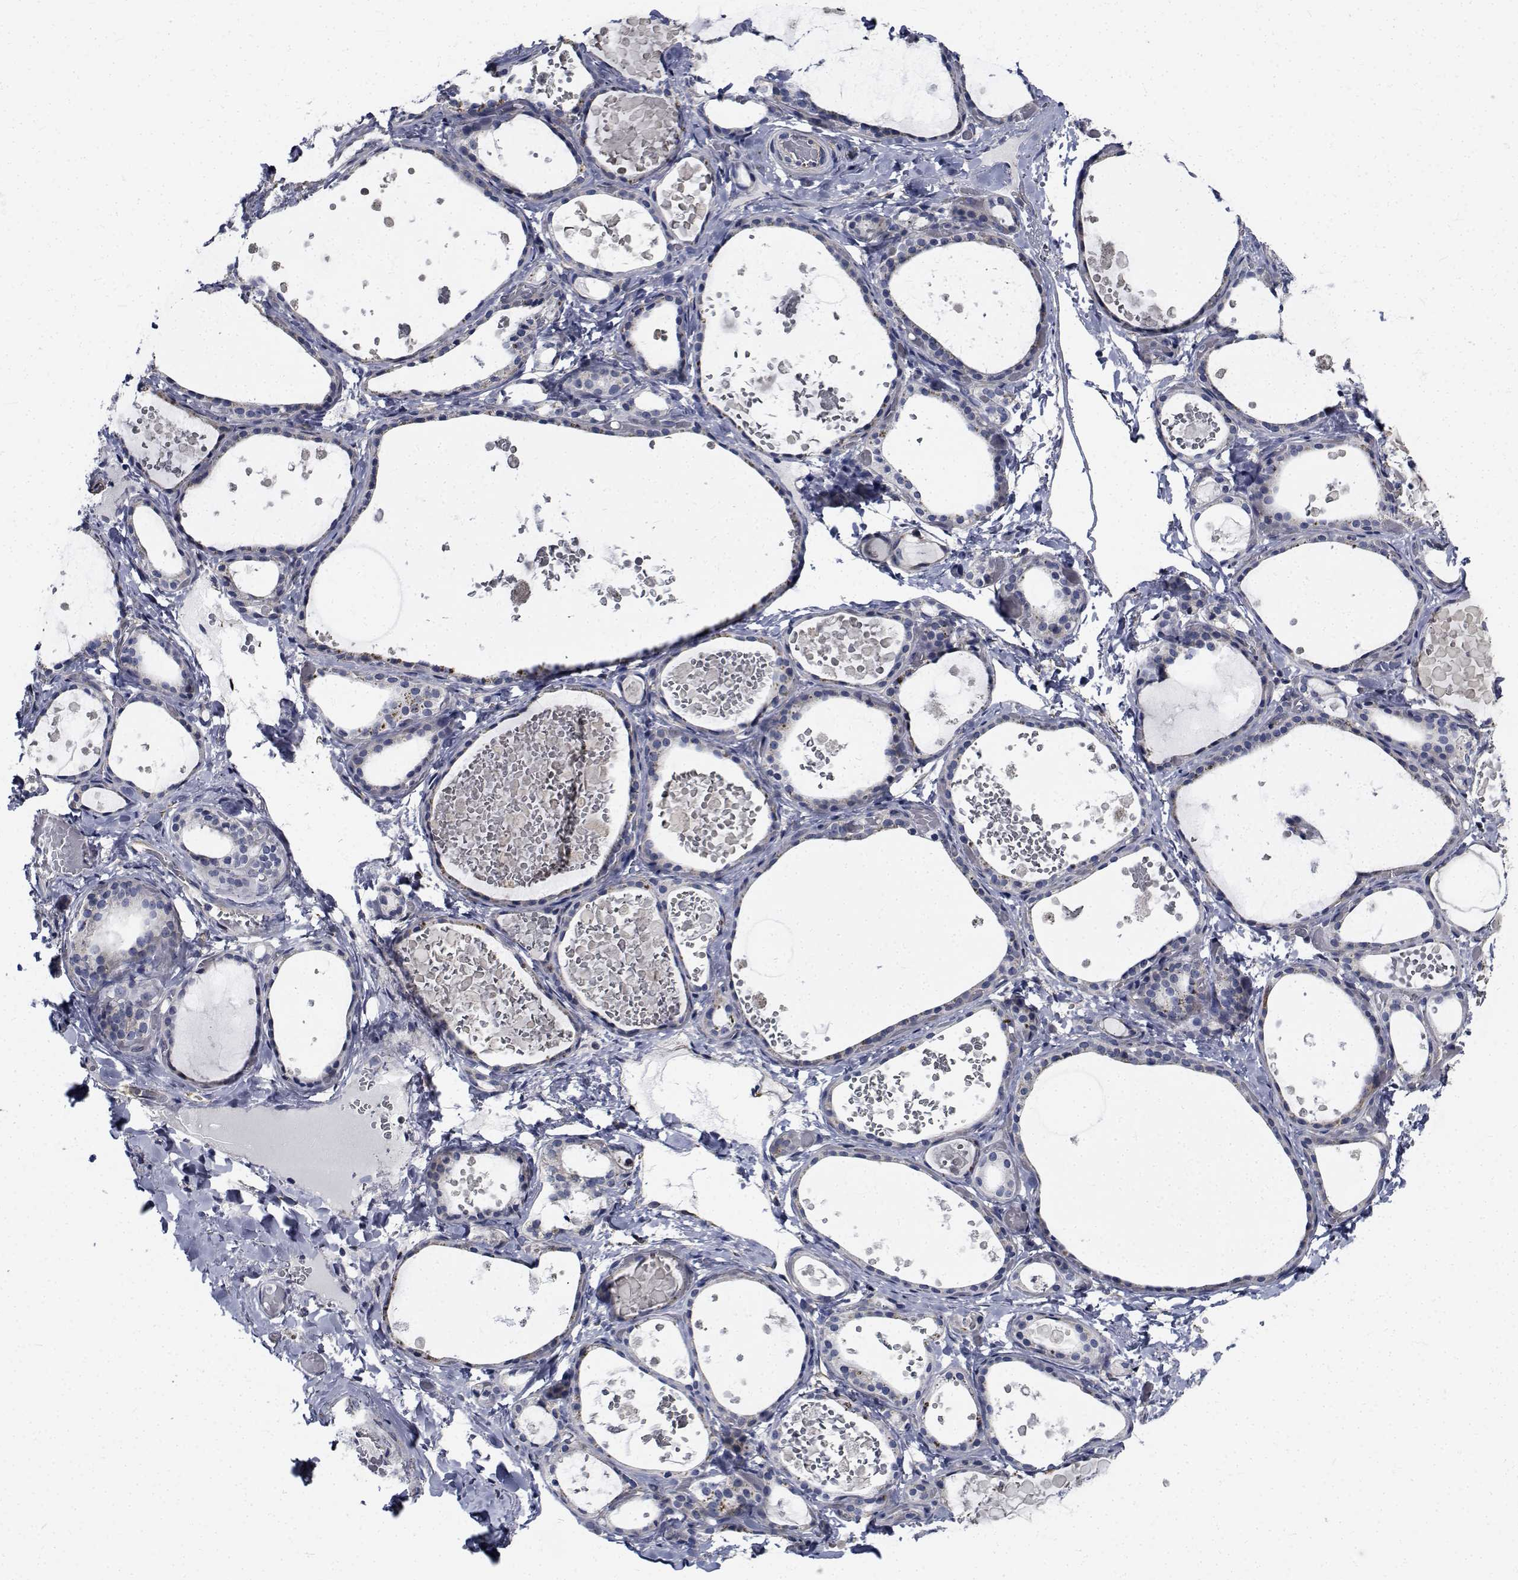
{"staining": {"intensity": "negative", "quantity": "none", "location": "none"}, "tissue": "thyroid gland", "cell_type": "Glandular cells", "image_type": "normal", "snomed": [{"axis": "morphology", "description": "Normal tissue, NOS"}, {"axis": "topography", "description": "Thyroid gland"}], "caption": "Immunohistochemistry (IHC) of normal thyroid gland exhibits no positivity in glandular cells.", "gene": "TTBK1", "patient": {"sex": "female", "age": 56}}